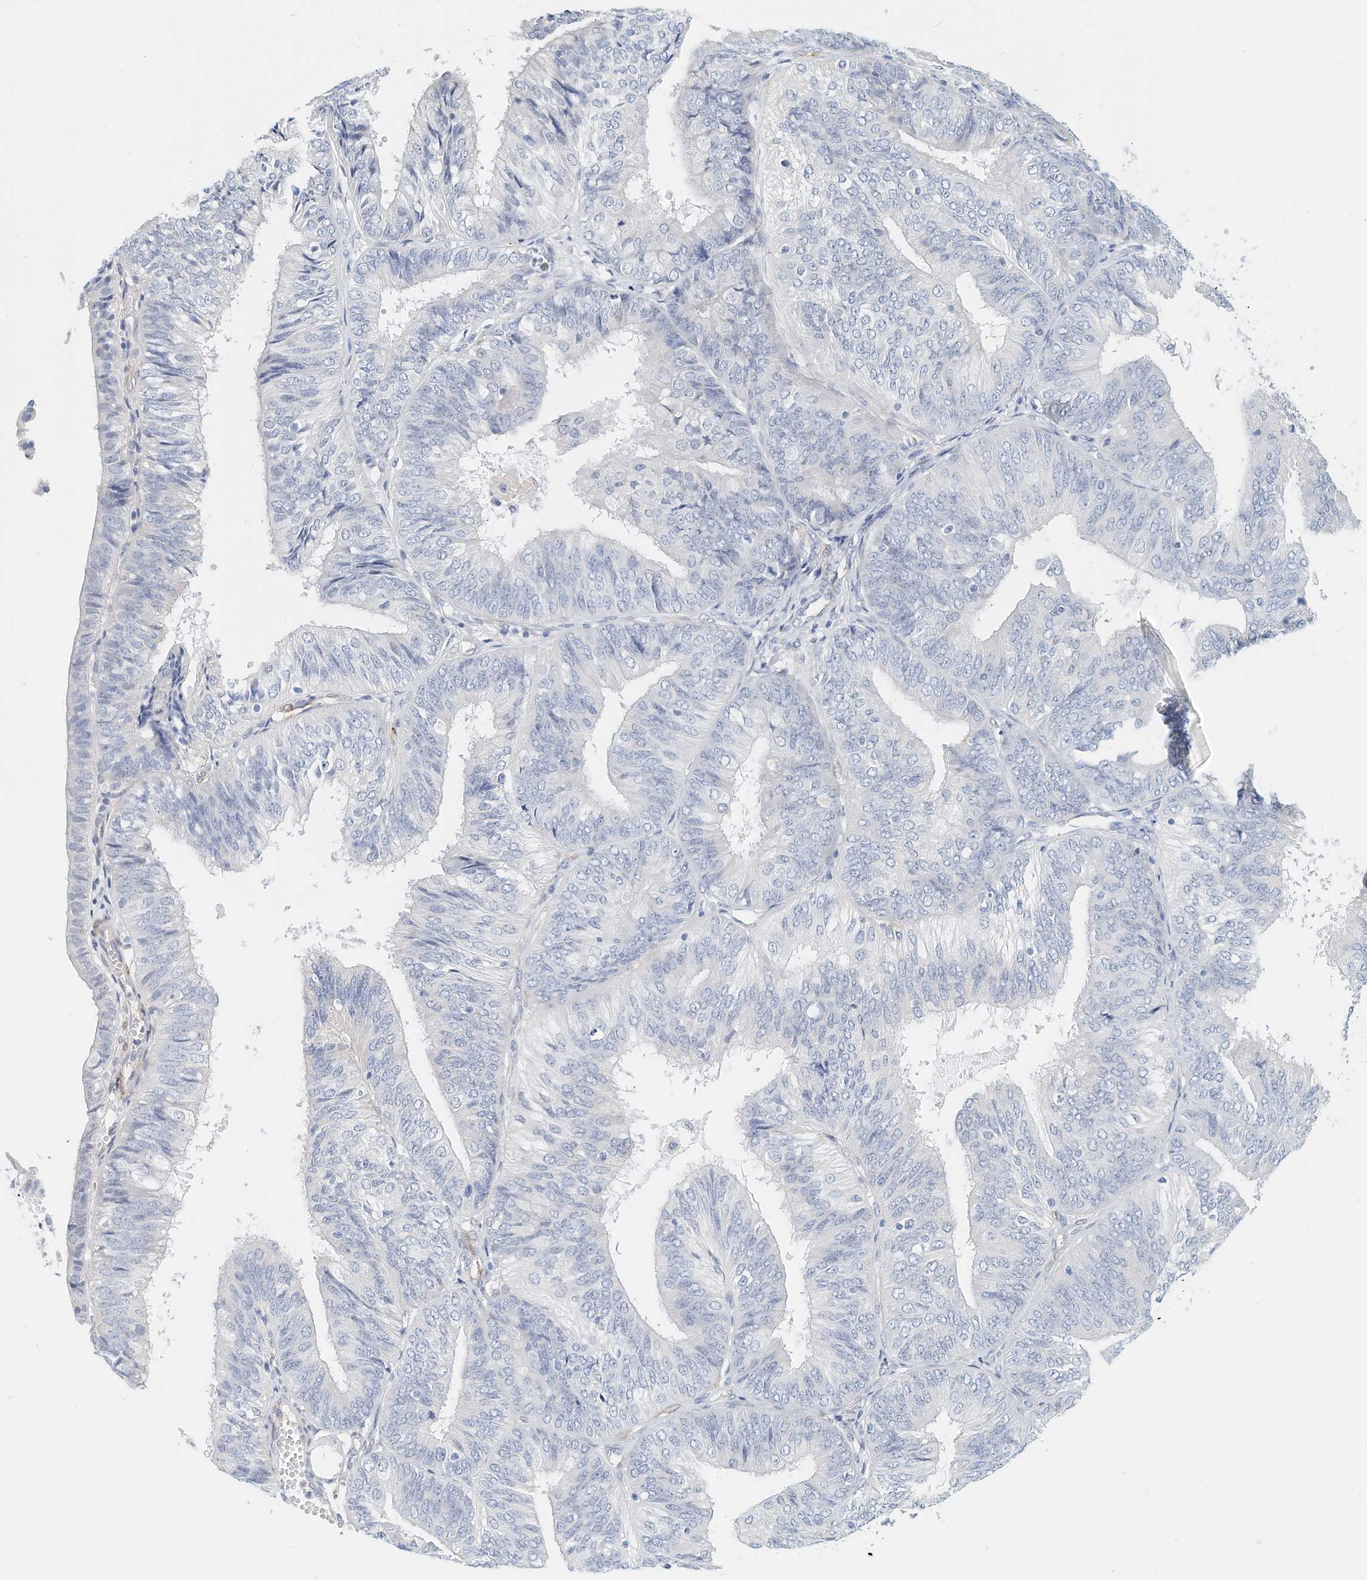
{"staining": {"intensity": "negative", "quantity": "none", "location": "none"}, "tissue": "endometrial cancer", "cell_type": "Tumor cells", "image_type": "cancer", "snomed": [{"axis": "morphology", "description": "Adenocarcinoma, NOS"}, {"axis": "topography", "description": "Endometrium"}], "caption": "Immunohistochemical staining of human endometrial cancer shows no significant positivity in tumor cells.", "gene": "ARHGAP28", "patient": {"sex": "female", "age": 58}}